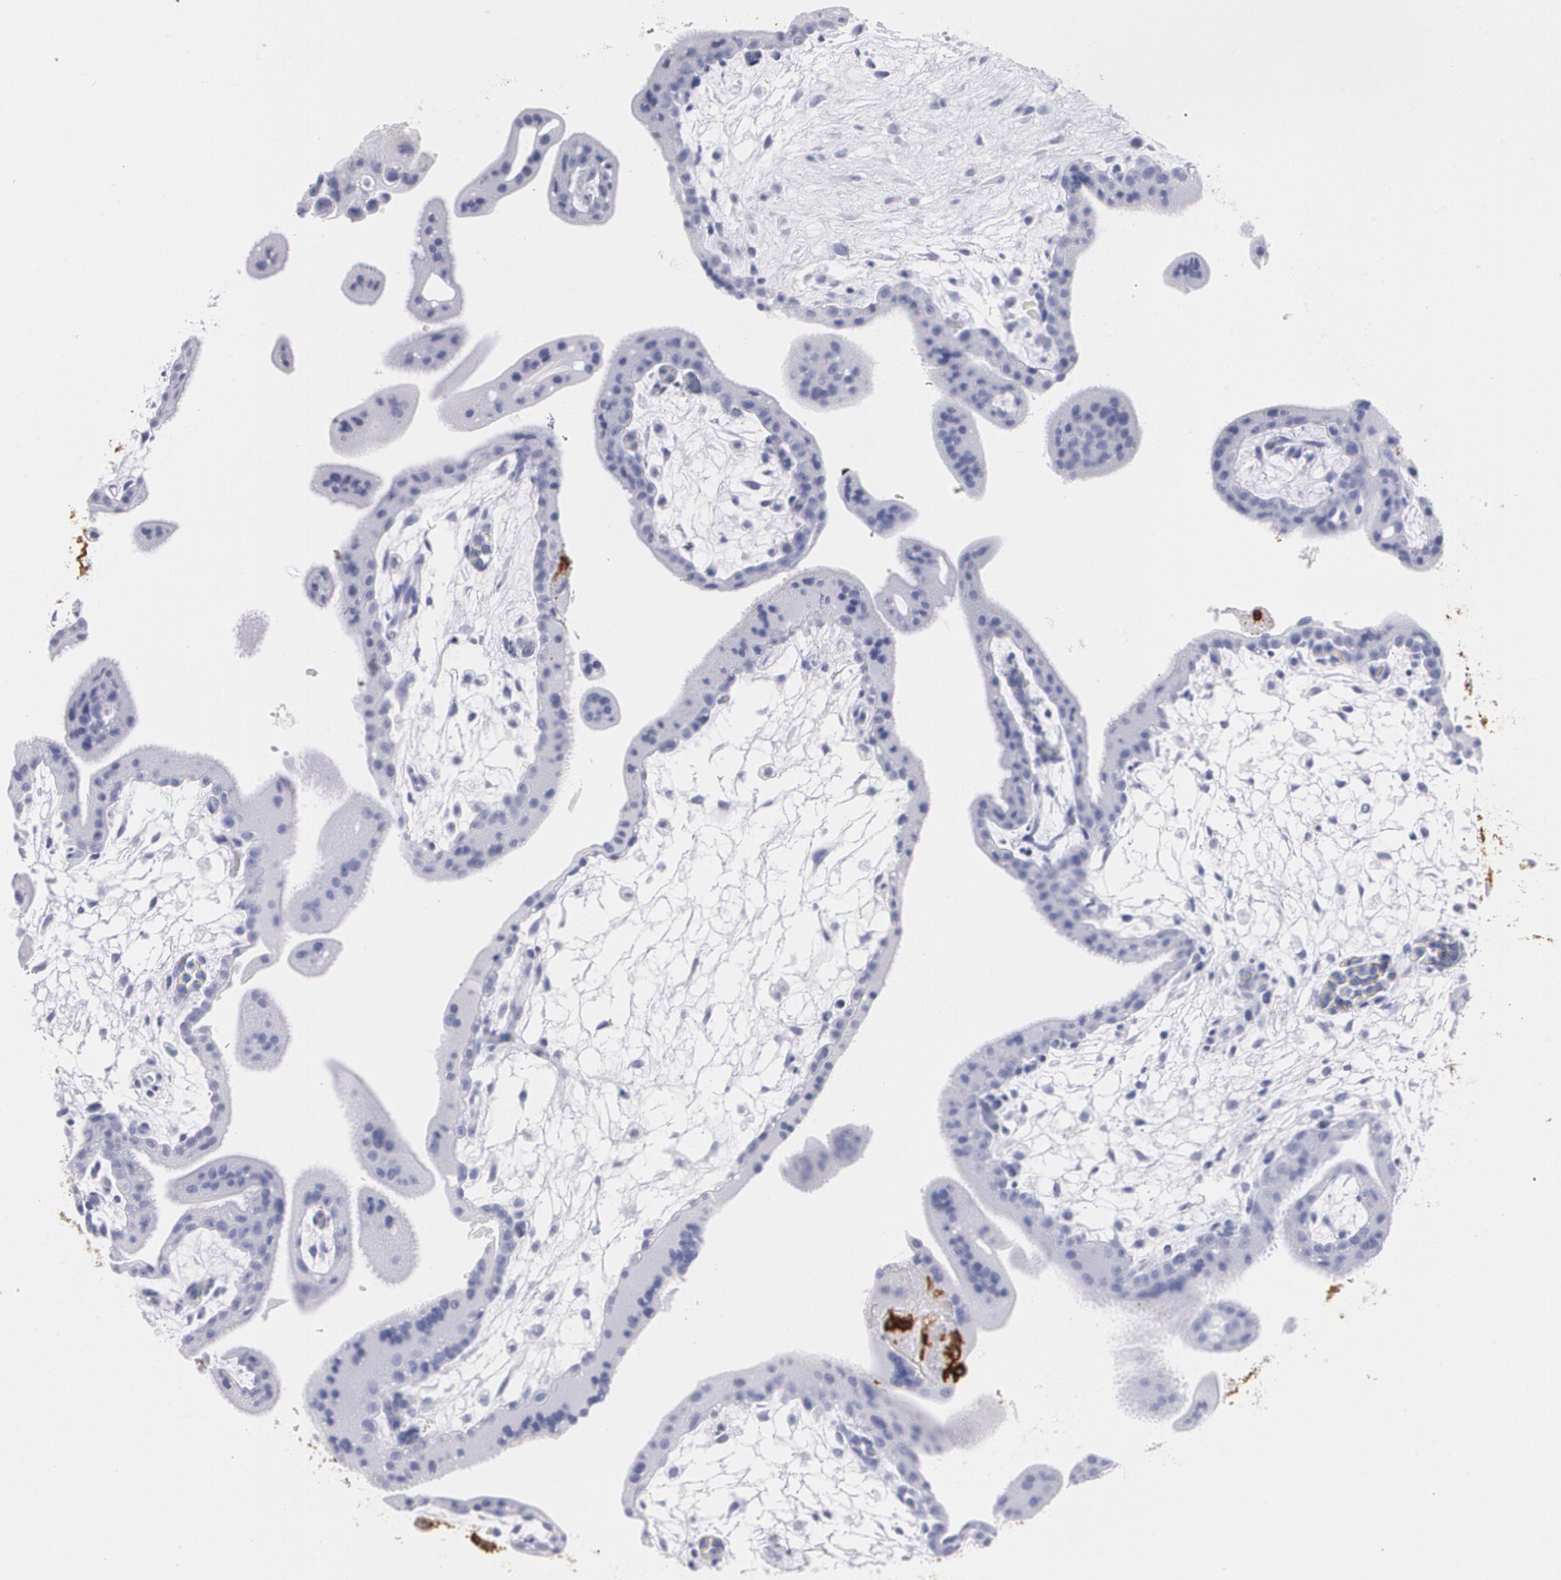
{"staining": {"intensity": "weak", "quantity": "25%-75%", "location": "cytoplasmic/membranous"}, "tissue": "placenta", "cell_type": "Decidual cells", "image_type": "normal", "snomed": [{"axis": "morphology", "description": "Normal tissue, NOS"}, {"axis": "topography", "description": "Placenta"}], "caption": "High-power microscopy captured an IHC photomicrograph of unremarkable placenta, revealing weak cytoplasmic/membranous staining in about 25%-75% of decidual cells.", "gene": "HLA", "patient": {"sex": "female", "age": 35}}